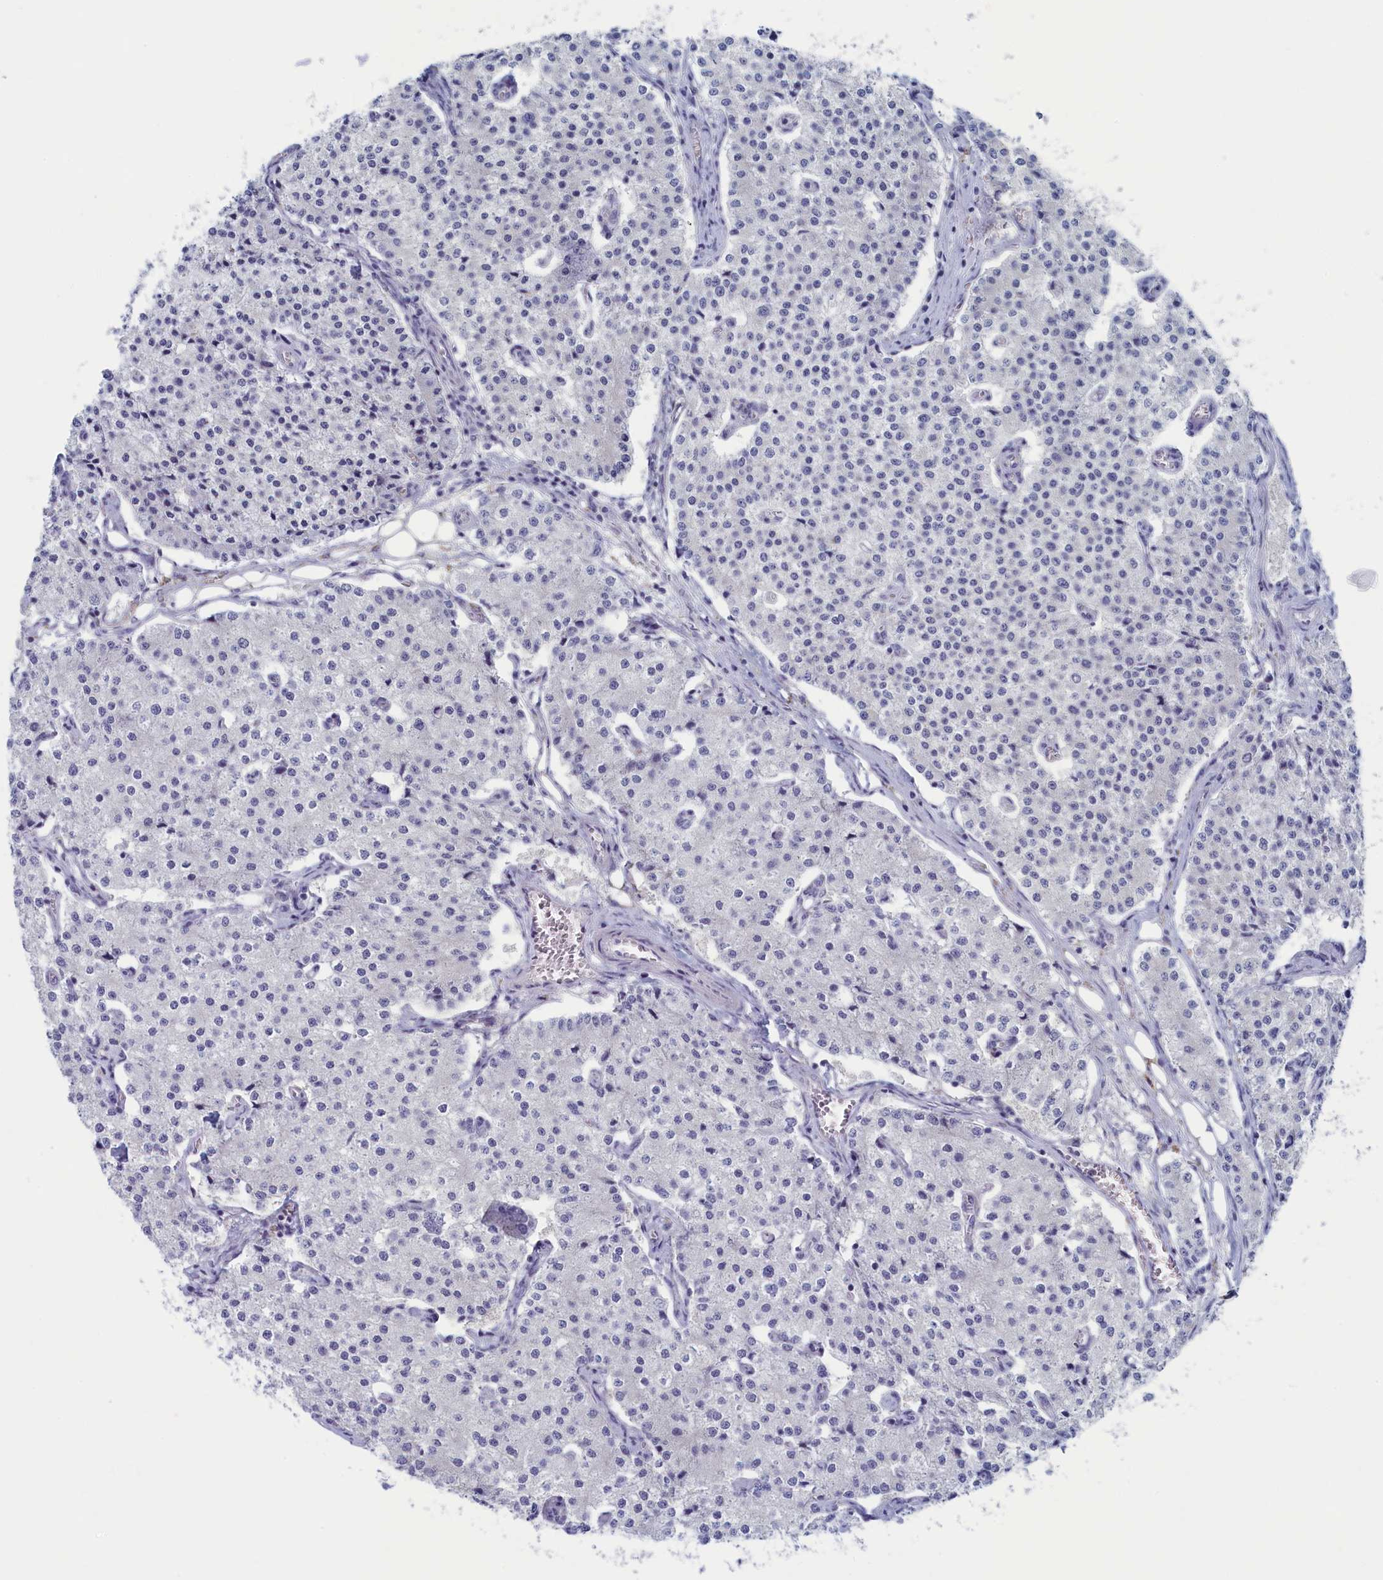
{"staining": {"intensity": "negative", "quantity": "none", "location": "none"}, "tissue": "carcinoid", "cell_type": "Tumor cells", "image_type": "cancer", "snomed": [{"axis": "morphology", "description": "Carcinoid, malignant, NOS"}, {"axis": "topography", "description": "Colon"}], "caption": "A micrograph of carcinoid stained for a protein displays no brown staining in tumor cells. The staining was performed using DAB to visualize the protein expression in brown, while the nuclei were stained in blue with hematoxylin (Magnification: 20x).", "gene": "WDR76", "patient": {"sex": "female", "age": 52}}